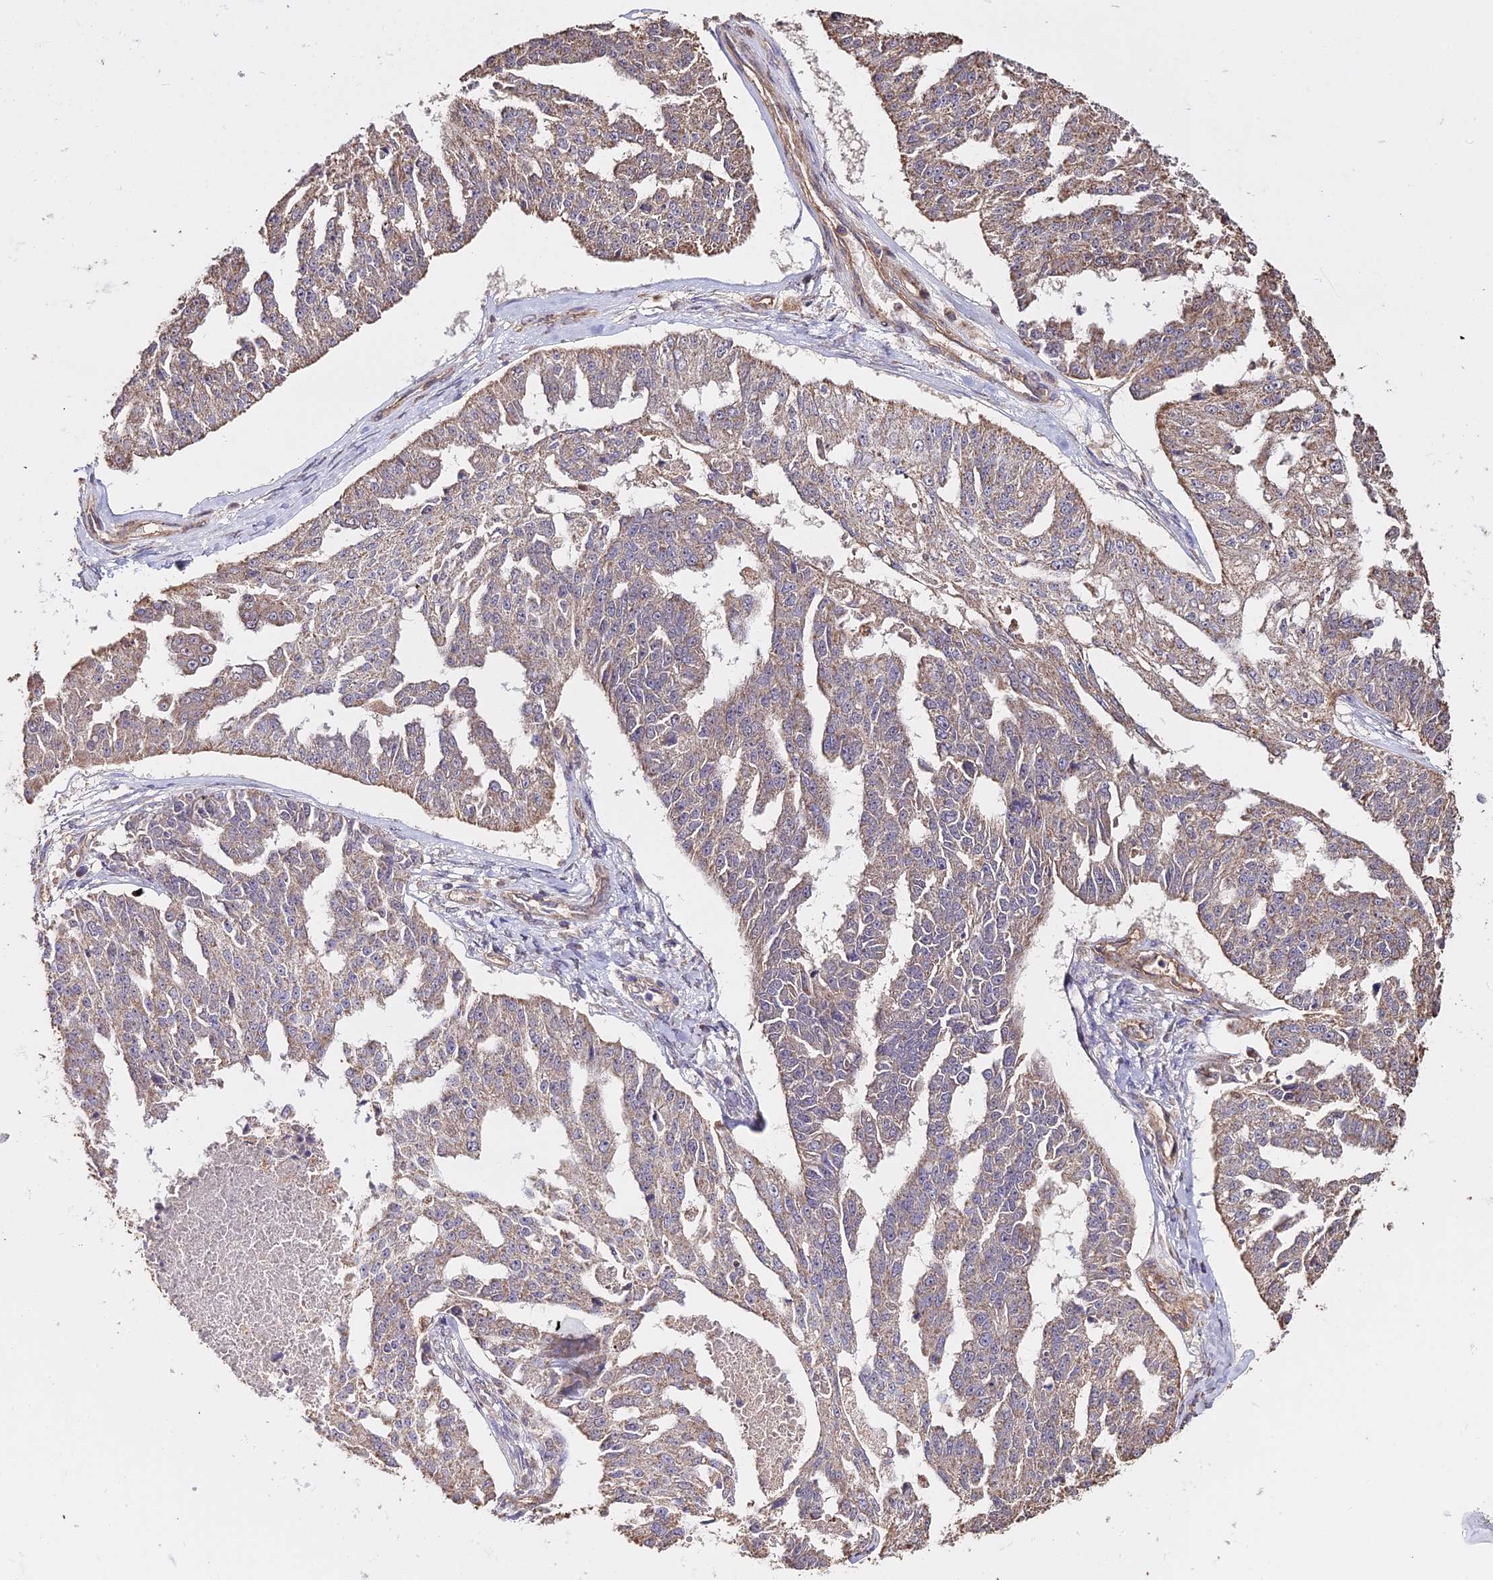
{"staining": {"intensity": "weak", "quantity": ">75%", "location": "cytoplasmic/membranous"}, "tissue": "ovarian cancer", "cell_type": "Tumor cells", "image_type": "cancer", "snomed": [{"axis": "morphology", "description": "Cystadenocarcinoma, serous, NOS"}, {"axis": "topography", "description": "Ovary"}], "caption": "Tumor cells display low levels of weak cytoplasmic/membranous staining in approximately >75% of cells in human ovarian cancer.", "gene": "METTL13", "patient": {"sex": "female", "age": 58}}